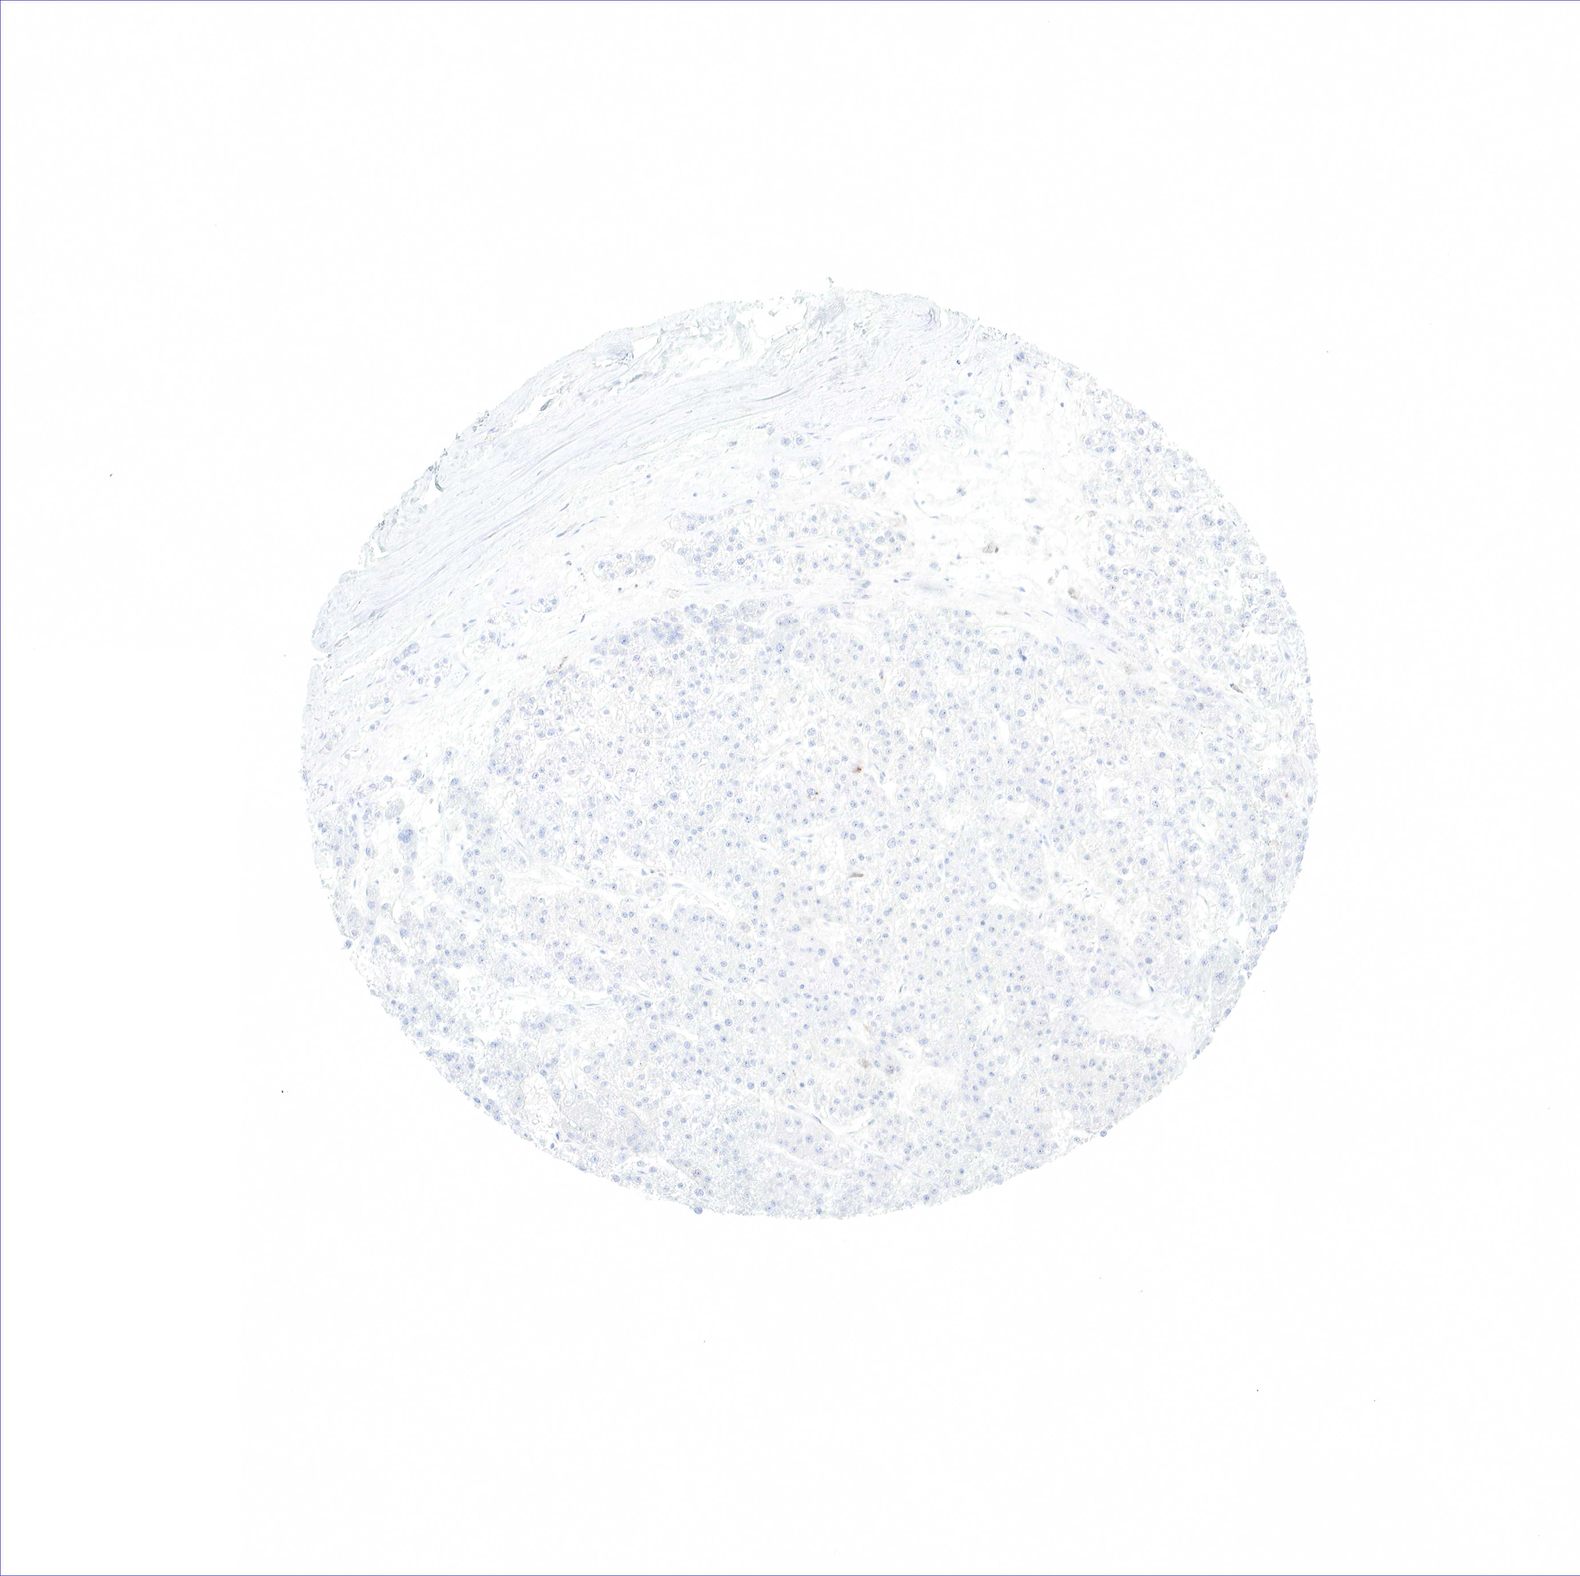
{"staining": {"intensity": "negative", "quantity": "none", "location": "none"}, "tissue": "liver cancer", "cell_type": "Tumor cells", "image_type": "cancer", "snomed": [{"axis": "morphology", "description": "Carcinoma, Hepatocellular, NOS"}, {"axis": "topography", "description": "Liver"}], "caption": "A micrograph of human liver cancer (hepatocellular carcinoma) is negative for staining in tumor cells. (DAB (3,3'-diaminobenzidine) immunohistochemistry (IHC) with hematoxylin counter stain).", "gene": "TNFRSF8", "patient": {"sex": "female", "age": 85}}